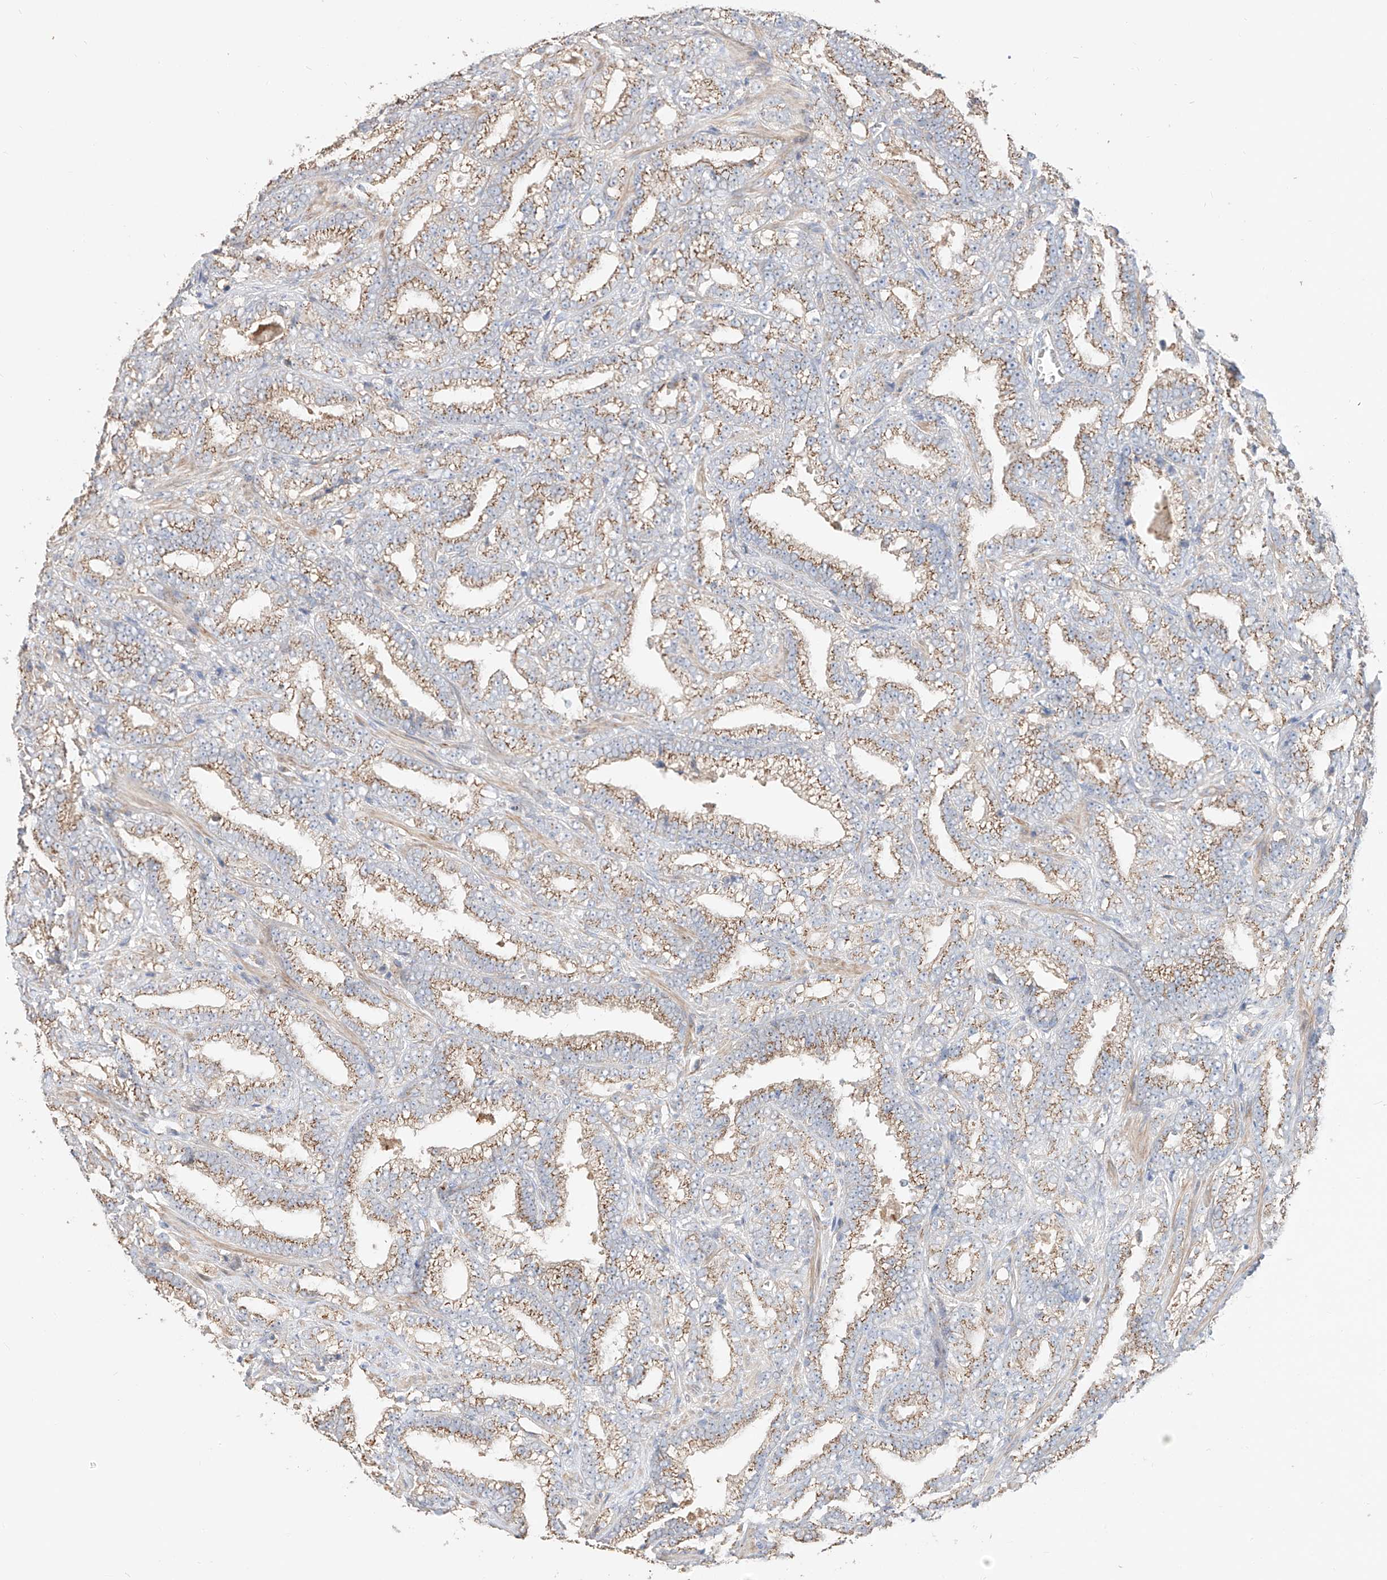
{"staining": {"intensity": "moderate", "quantity": ">75%", "location": "cytoplasmic/membranous"}, "tissue": "prostate cancer", "cell_type": "Tumor cells", "image_type": "cancer", "snomed": [{"axis": "morphology", "description": "Adenocarcinoma, High grade"}, {"axis": "topography", "description": "Prostate and seminal vesicle, NOS"}], "caption": "Protein analysis of high-grade adenocarcinoma (prostate) tissue exhibits moderate cytoplasmic/membranous positivity in approximately >75% of tumor cells.", "gene": "MOSPD1", "patient": {"sex": "male", "age": 67}}